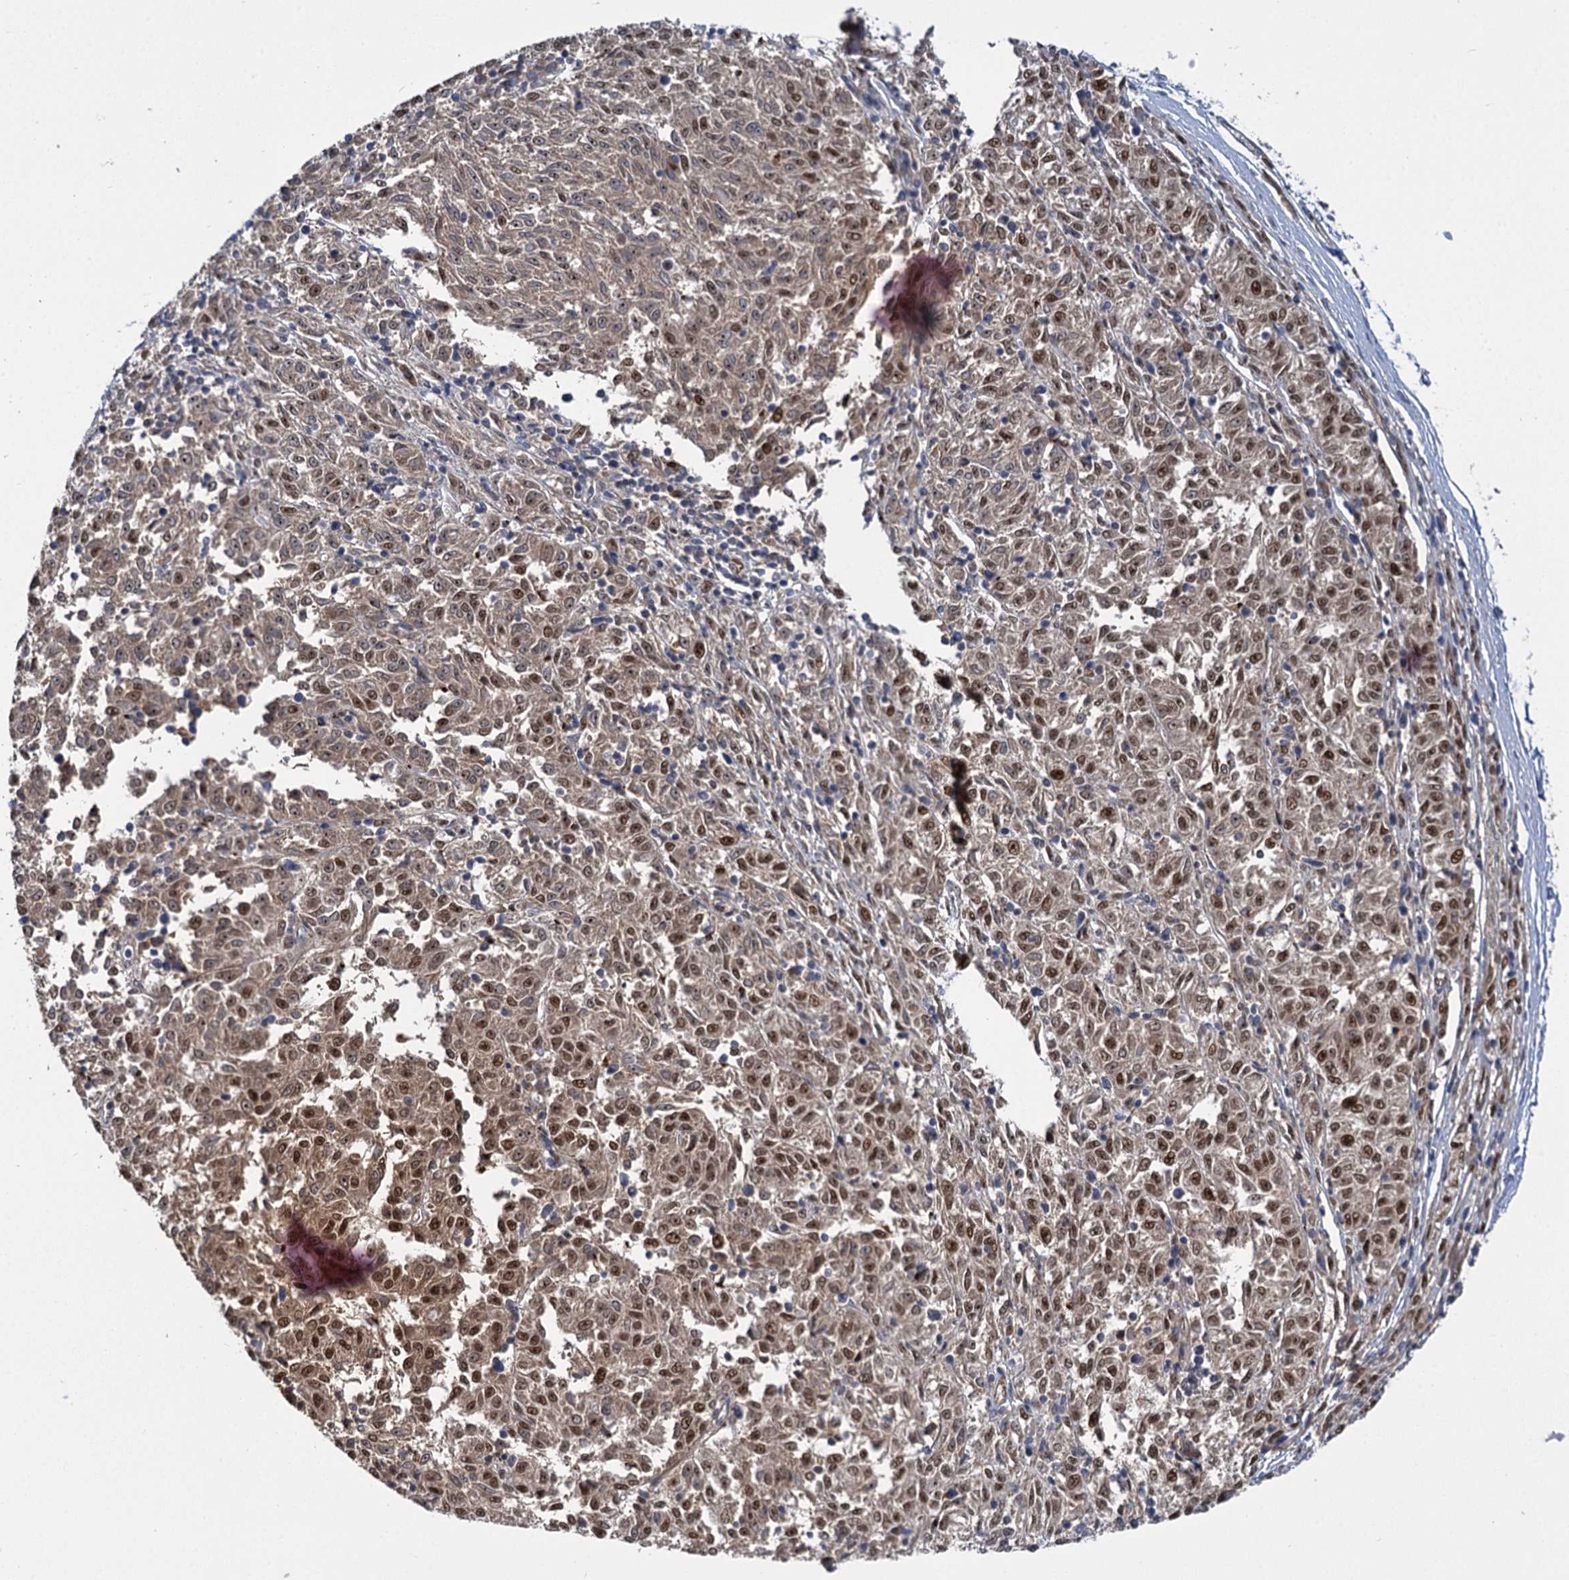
{"staining": {"intensity": "moderate", "quantity": ">75%", "location": "nuclear"}, "tissue": "melanoma", "cell_type": "Tumor cells", "image_type": "cancer", "snomed": [{"axis": "morphology", "description": "Malignant melanoma, NOS"}, {"axis": "topography", "description": "Skin"}], "caption": "Immunohistochemistry of human malignant melanoma reveals medium levels of moderate nuclear positivity in about >75% of tumor cells.", "gene": "GAL3ST4", "patient": {"sex": "female", "age": 72}}